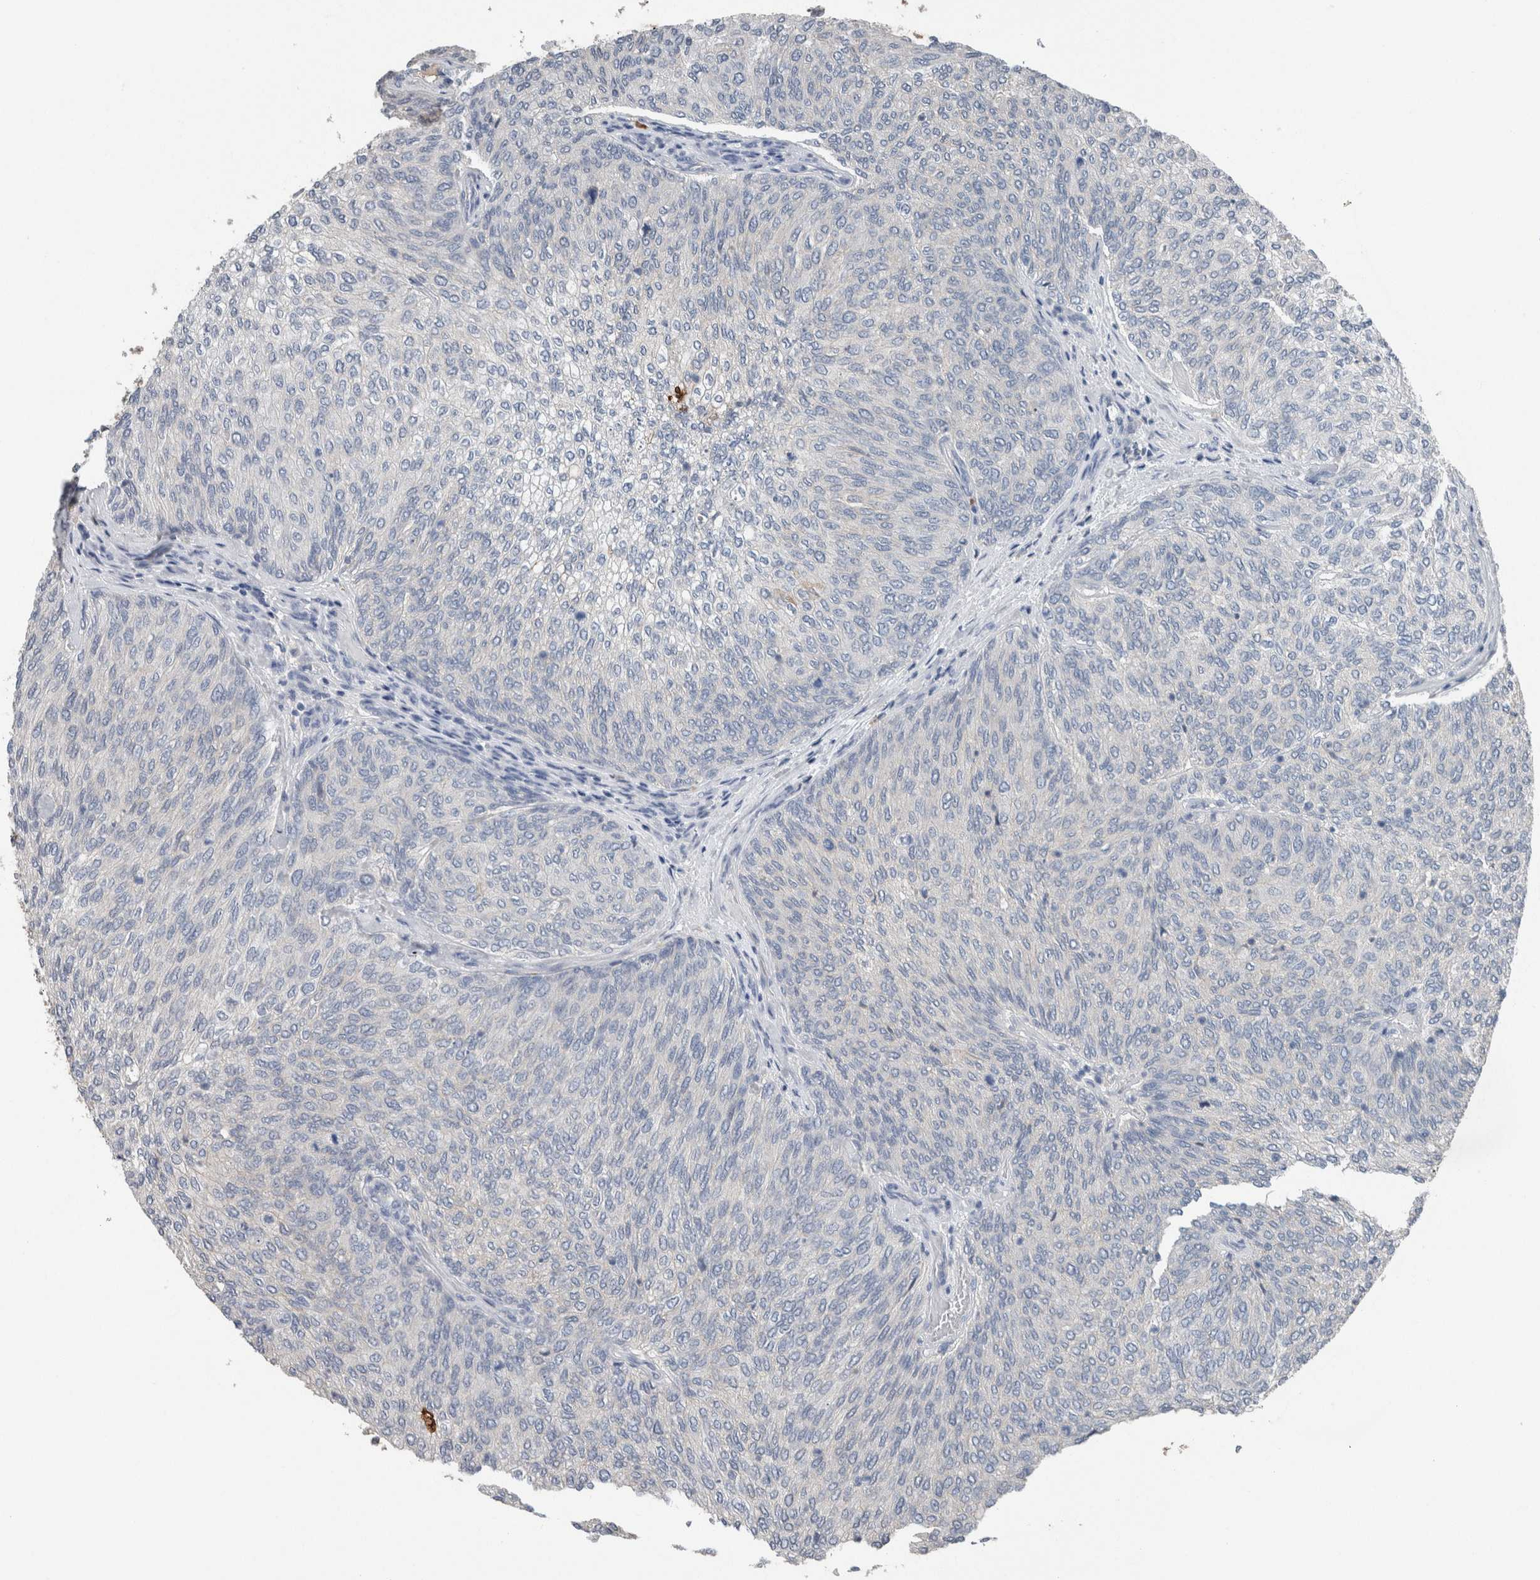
{"staining": {"intensity": "negative", "quantity": "none", "location": "none"}, "tissue": "urothelial cancer", "cell_type": "Tumor cells", "image_type": "cancer", "snomed": [{"axis": "morphology", "description": "Urothelial carcinoma, Low grade"}, {"axis": "topography", "description": "Urinary bladder"}], "caption": "Immunohistochemistry photomicrograph of neoplastic tissue: low-grade urothelial carcinoma stained with DAB exhibits no significant protein staining in tumor cells.", "gene": "CRNN", "patient": {"sex": "female", "age": 79}}